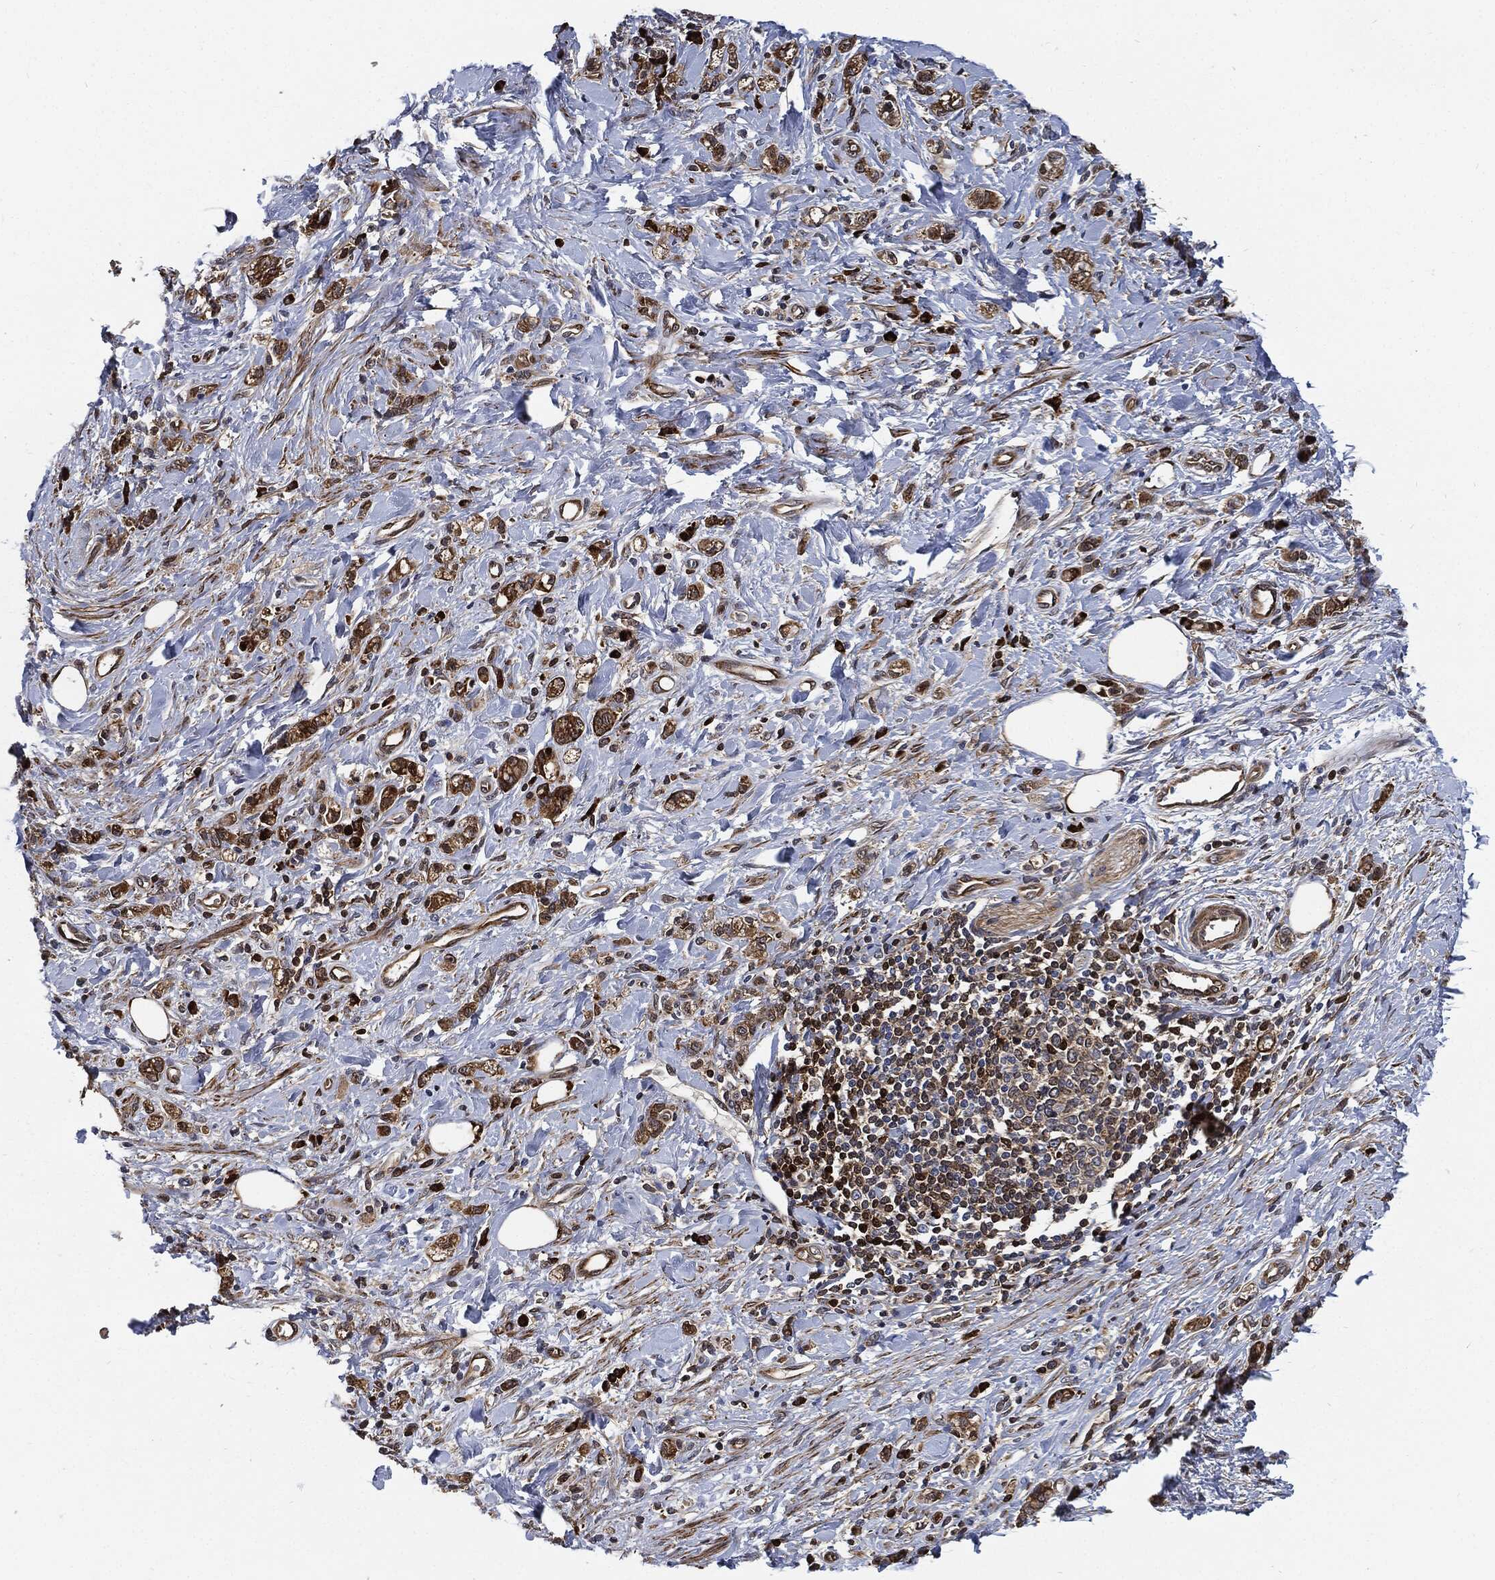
{"staining": {"intensity": "moderate", "quantity": ">75%", "location": "cytoplasmic/membranous"}, "tissue": "stomach cancer", "cell_type": "Tumor cells", "image_type": "cancer", "snomed": [{"axis": "morphology", "description": "Adenocarcinoma, NOS"}, {"axis": "topography", "description": "Stomach"}], "caption": "A brown stain labels moderate cytoplasmic/membranous staining of a protein in stomach cancer (adenocarcinoma) tumor cells.", "gene": "PRDX2", "patient": {"sex": "male", "age": 77}}